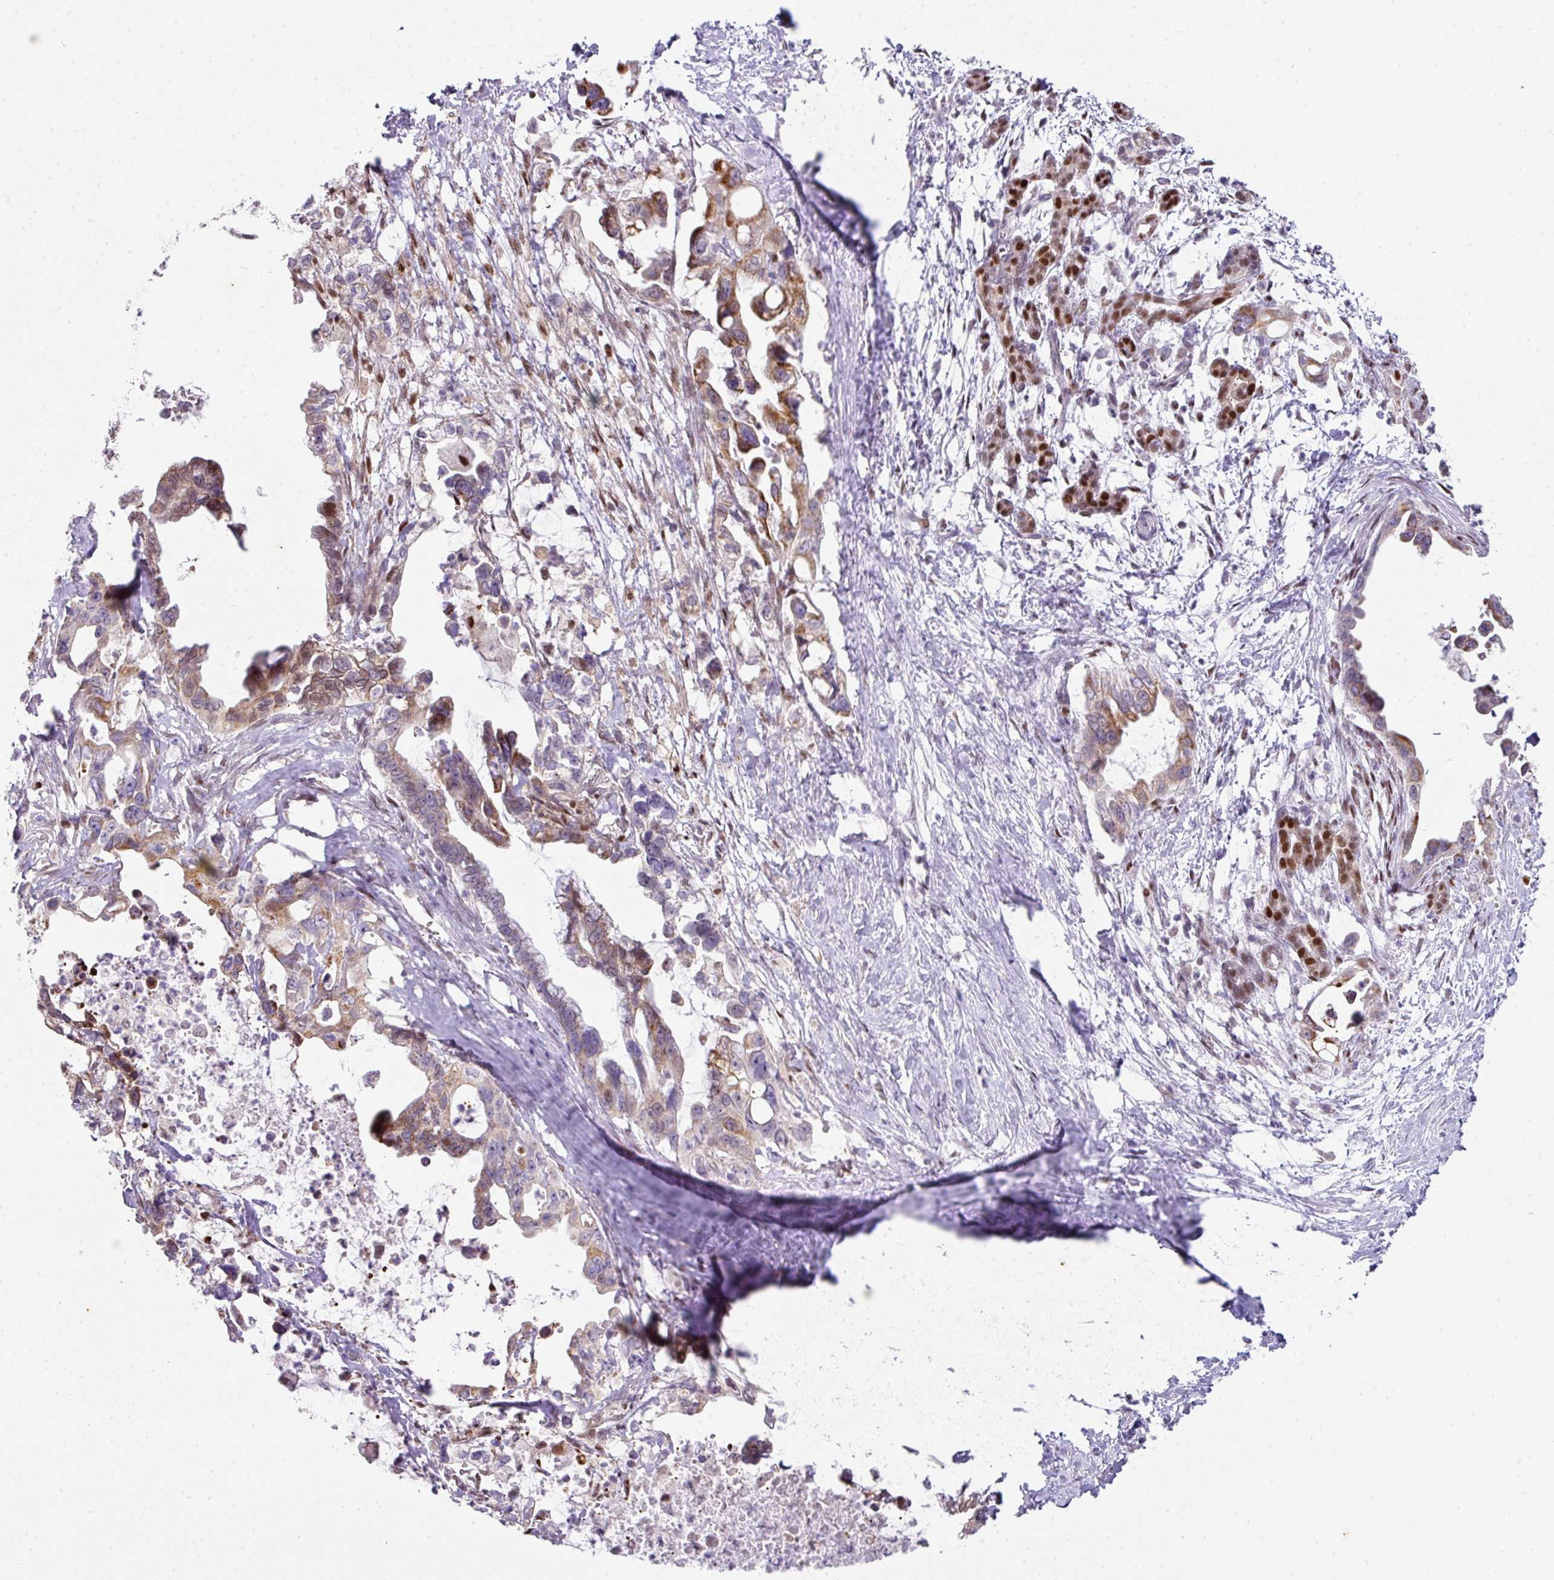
{"staining": {"intensity": "moderate", "quantity": ">75%", "location": "cytoplasmic/membranous"}, "tissue": "pancreatic cancer", "cell_type": "Tumor cells", "image_type": "cancer", "snomed": [{"axis": "morphology", "description": "Adenocarcinoma, NOS"}, {"axis": "topography", "description": "Pancreas"}], "caption": "This photomicrograph demonstrates immunohistochemistry staining of human pancreatic cancer, with medium moderate cytoplasmic/membranous staining in approximately >75% of tumor cells.", "gene": "ANKRD18A", "patient": {"sex": "male", "age": 61}}